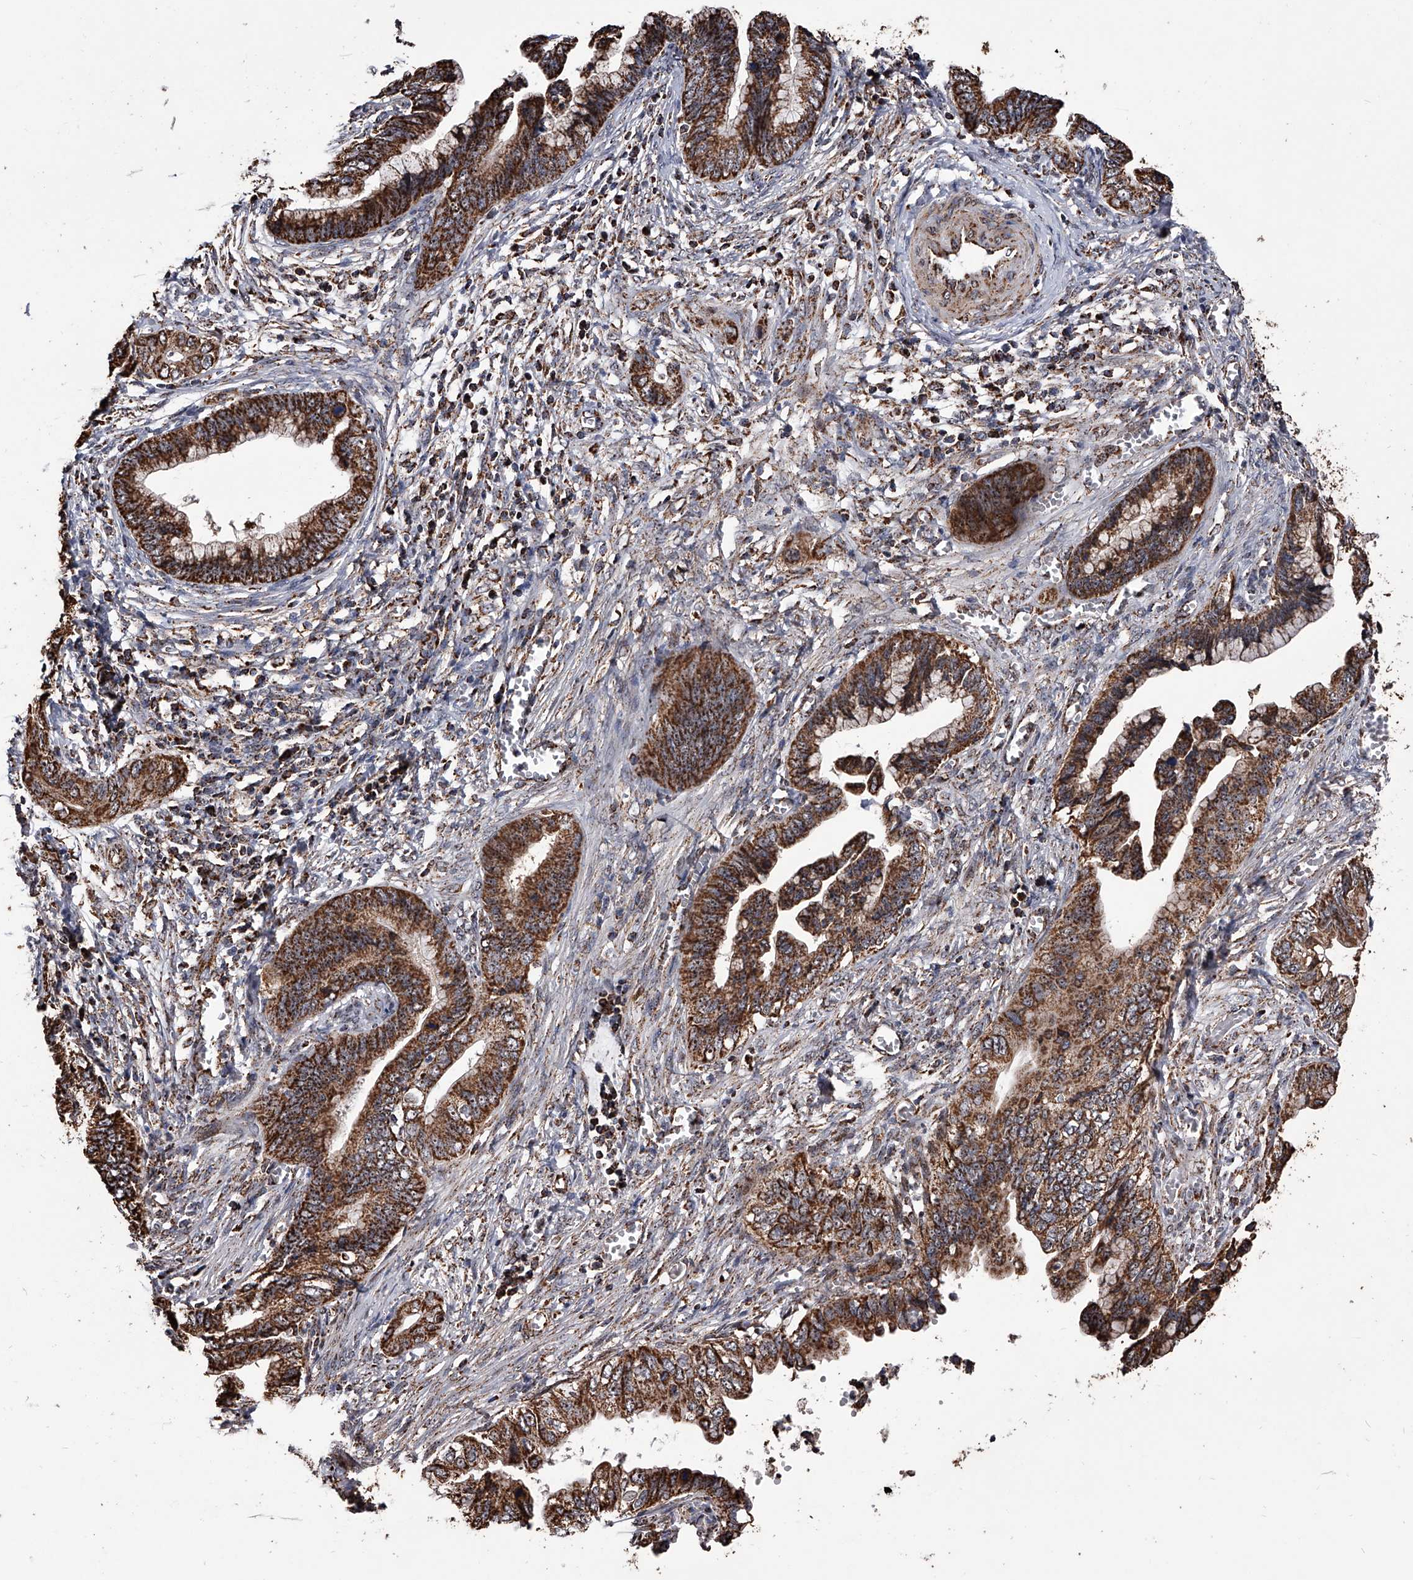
{"staining": {"intensity": "strong", "quantity": ">75%", "location": "cytoplasmic/membranous"}, "tissue": "cervical cancer", "cell_type": "Tumor cells", "image_type": "cancer", "snomed": [{"axis": "morphology", "description": "Adenocarcinoma, NOS"}, {"axis": "topography", "description": "Cervix"}], "caption": "There is high levels of strong cytoplasmic/membranous expression in tumor cells of cervical adenocarcinoma, as demonstrated by immunohistochemical staining (brown color).", "gene": "SMPDL3A", "patient": {"sex": "female", "age": 44}}